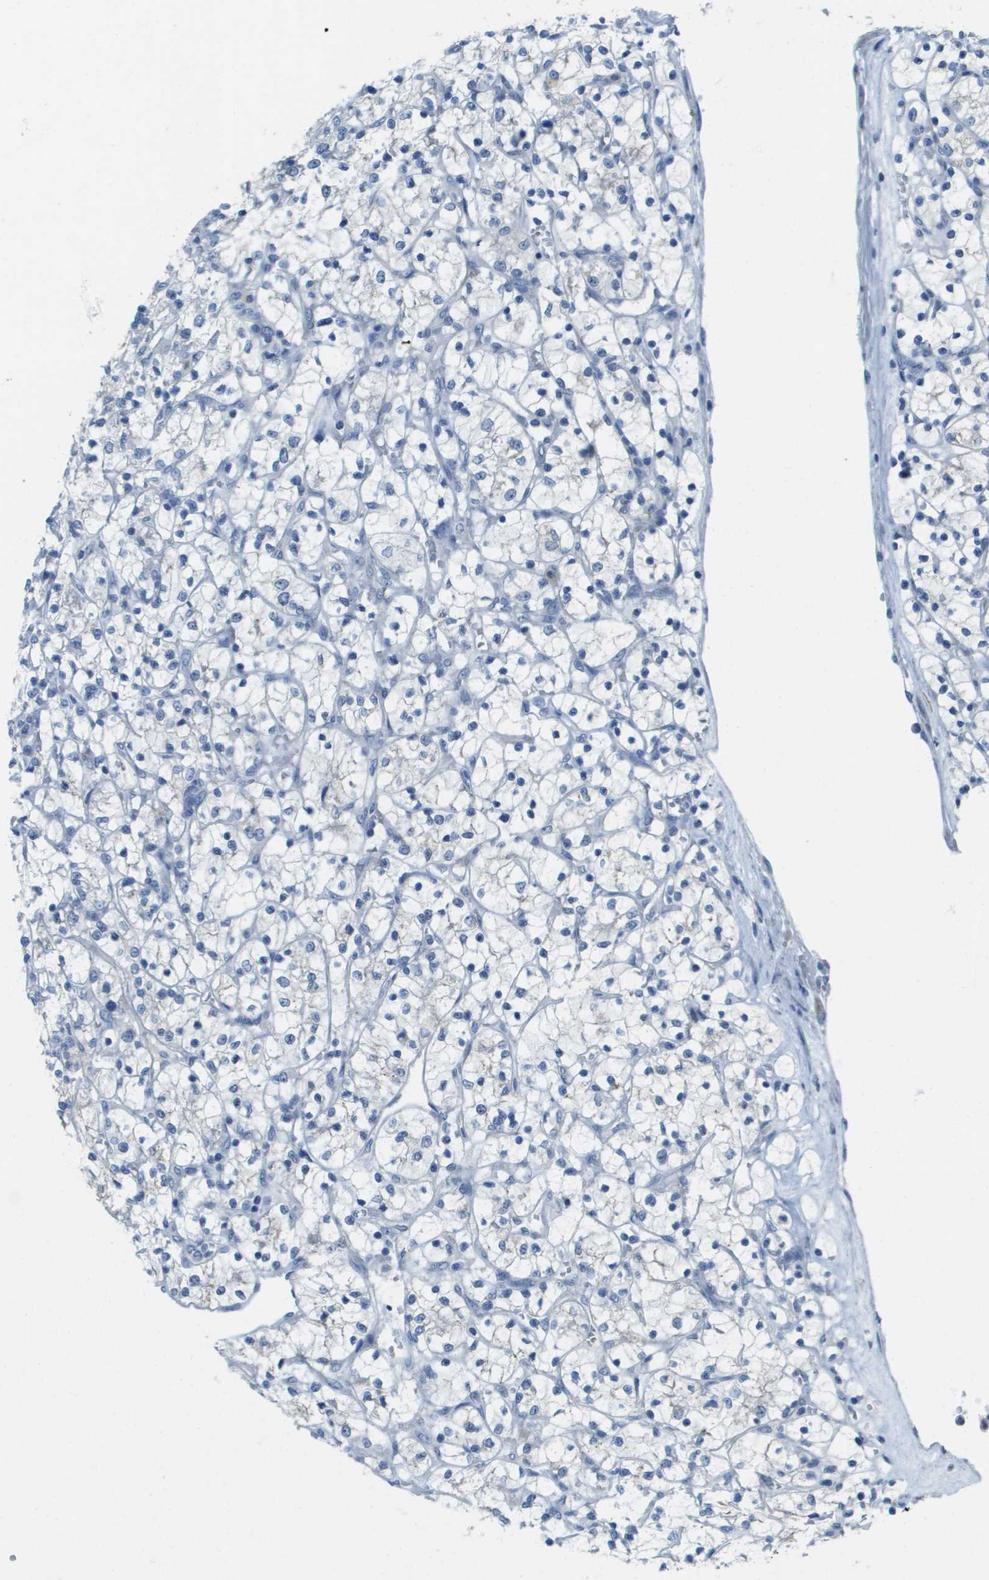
{"staining": {"intensity": "negative", "quantity": "none", "location": "none"}, "tissue": "renal cancer", "cell_type": "Tumor cells", "image_type": "cancer", "snomed": [{"axis": "morphology", "description": "Adenocarcinoma, NOS"}, {"axis": "topography", "description": "Kidney"}], "caption": "An IHC image of adenocarcinoma (renal) is shown. There is no staining in tumor cells of adenocarcinoma (renal). (Brightfield microscopy of DAB (3,3'-diaminobenzidine) immunohistochemistry at high magnification).", "gene": "PTGDR2", "patient": {"sex": "female", "age": 69}}